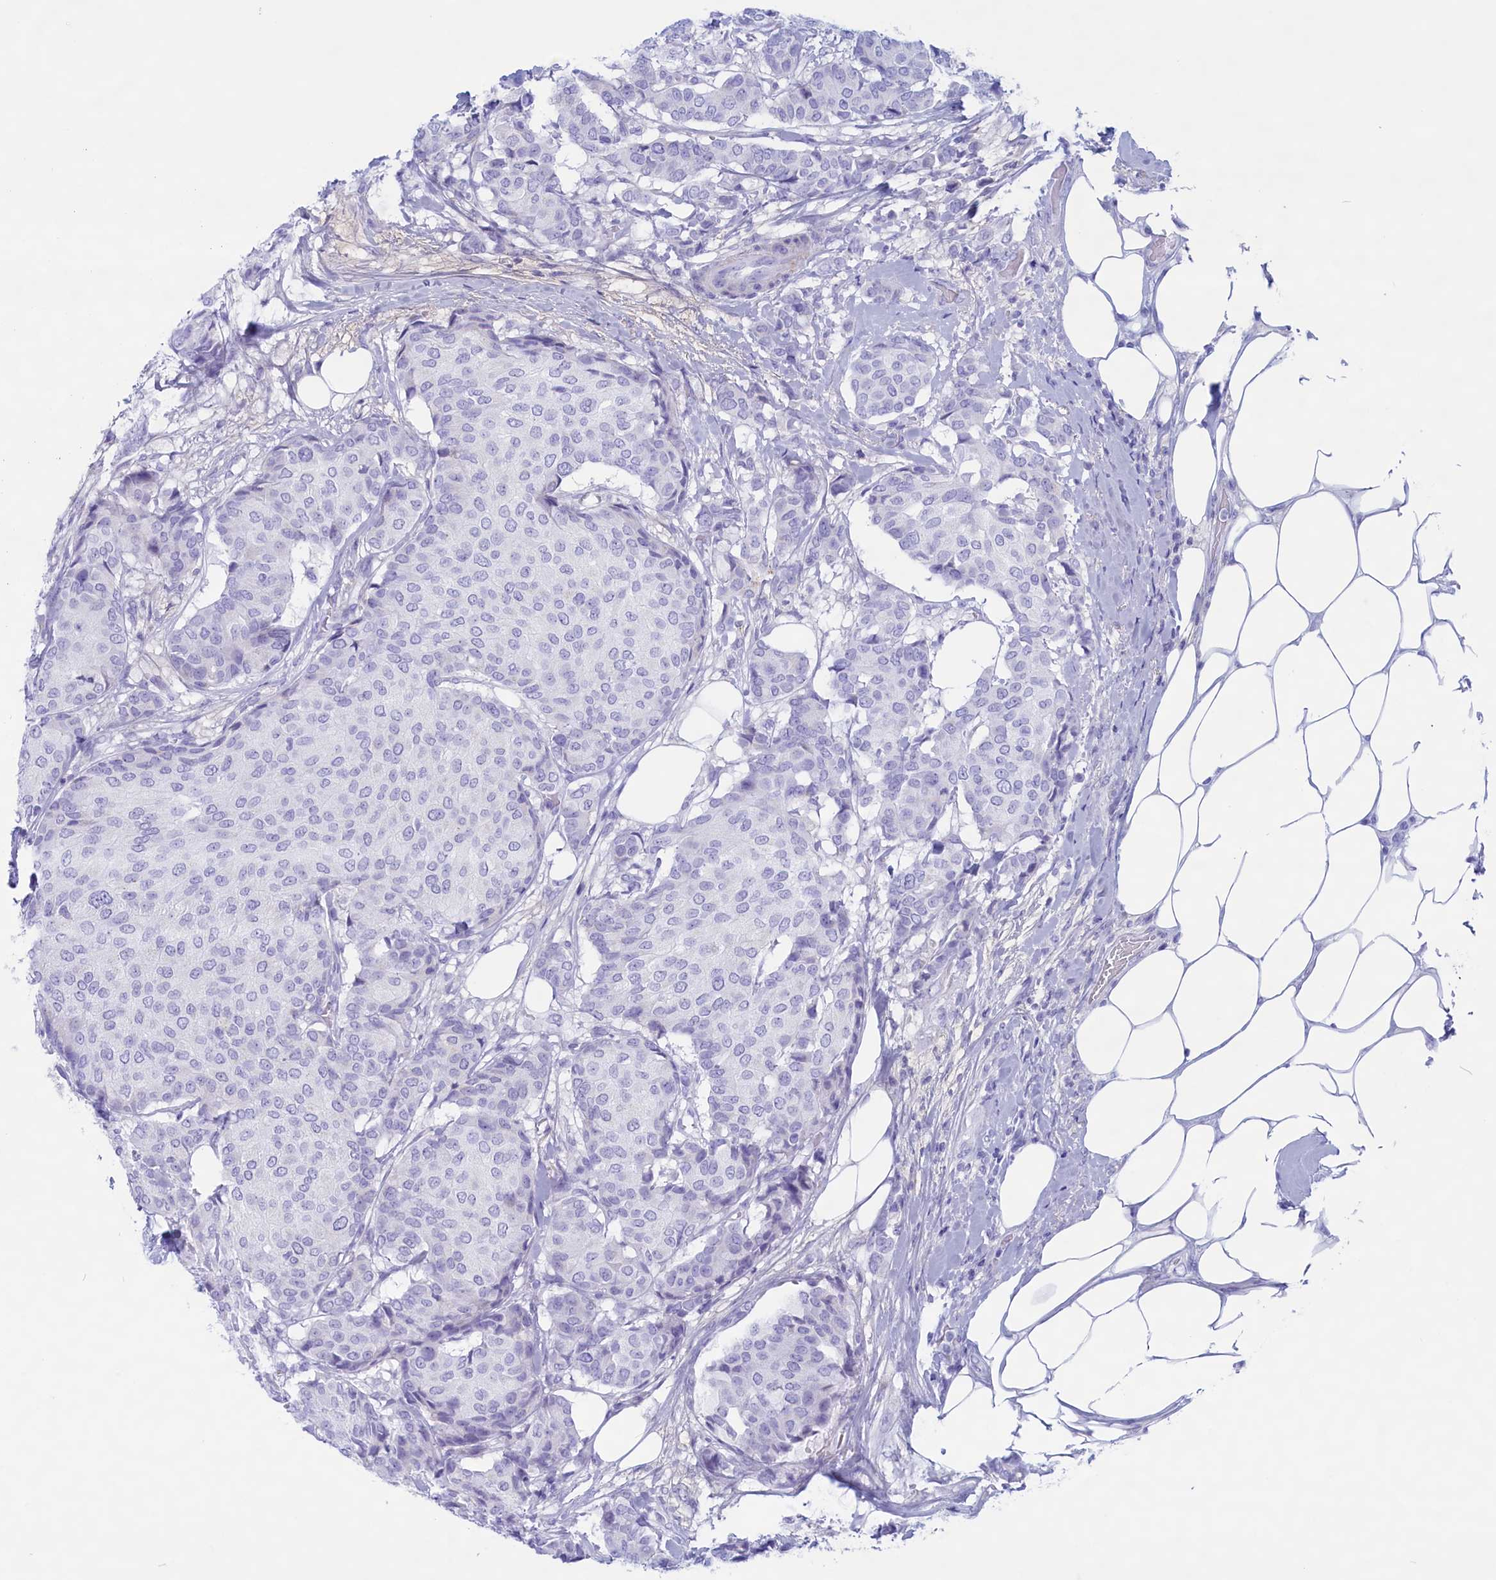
{"staining": {"intensity": "negative", "quantity": "none", "location": "none"}, "tissue": "breast cancer", "cell_type": "Tumor cells", "image_type": "cancer", "snomed": [{"axis": "morphology", "description": "Duct carcinoma"}, {"axis": "topography", "description": "Breast"}], "caption": "High magnification brightfield microscopy of breast cancer stained with DAB (brown) and counterstained with hematoxylin (blue): tumor cells show no significant positivity.", "gene": "MPV17L2", "patient": {"sex": "female", "age": 75}}